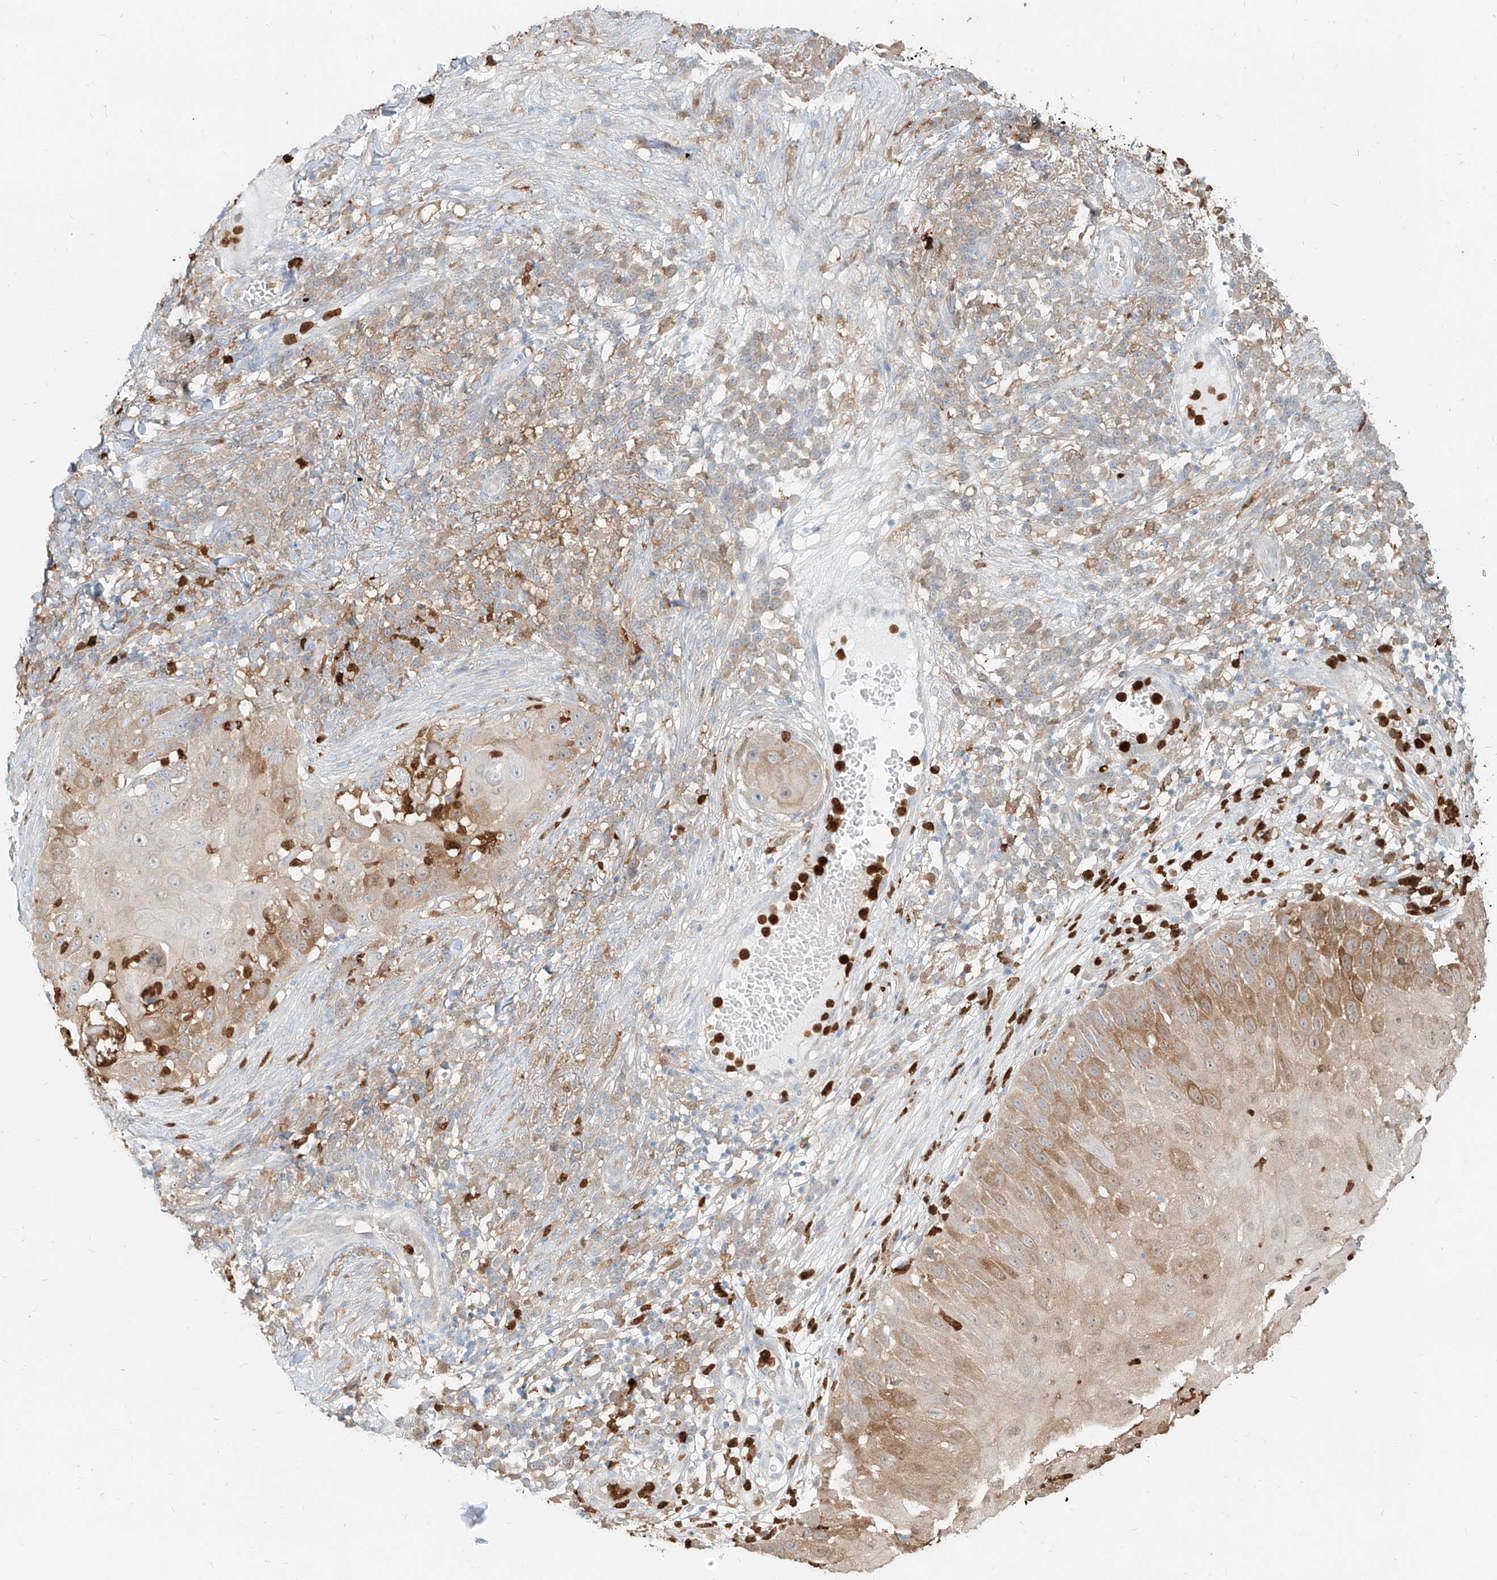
{"staining": {"intensity": "moderate", "quantity": "<25%", "location": "cytoplasmic/membranous"}, "tissue": "skin cancer", "cell_type": "Tumor cells", "image_type": "cancer", "snomed": [{"axis": "morphology", "description": "Squamous cell carcinoma, NOS"}, {"axis": "topography", "description": "Skin"}], "caption": "Immunohistochemistry (IHC) micrograph of neoplastic tissue: skin squamous cell carcinoma stained using immunohistochemistry exhibits low levels of moderate protein expression localized specifically in the cytoplasmic/membranous of tumor cells, appearing as a cytoplasmic/membranous brown color.", "gene": "PGD", "patient": {"sex": "female", "age": 44}}